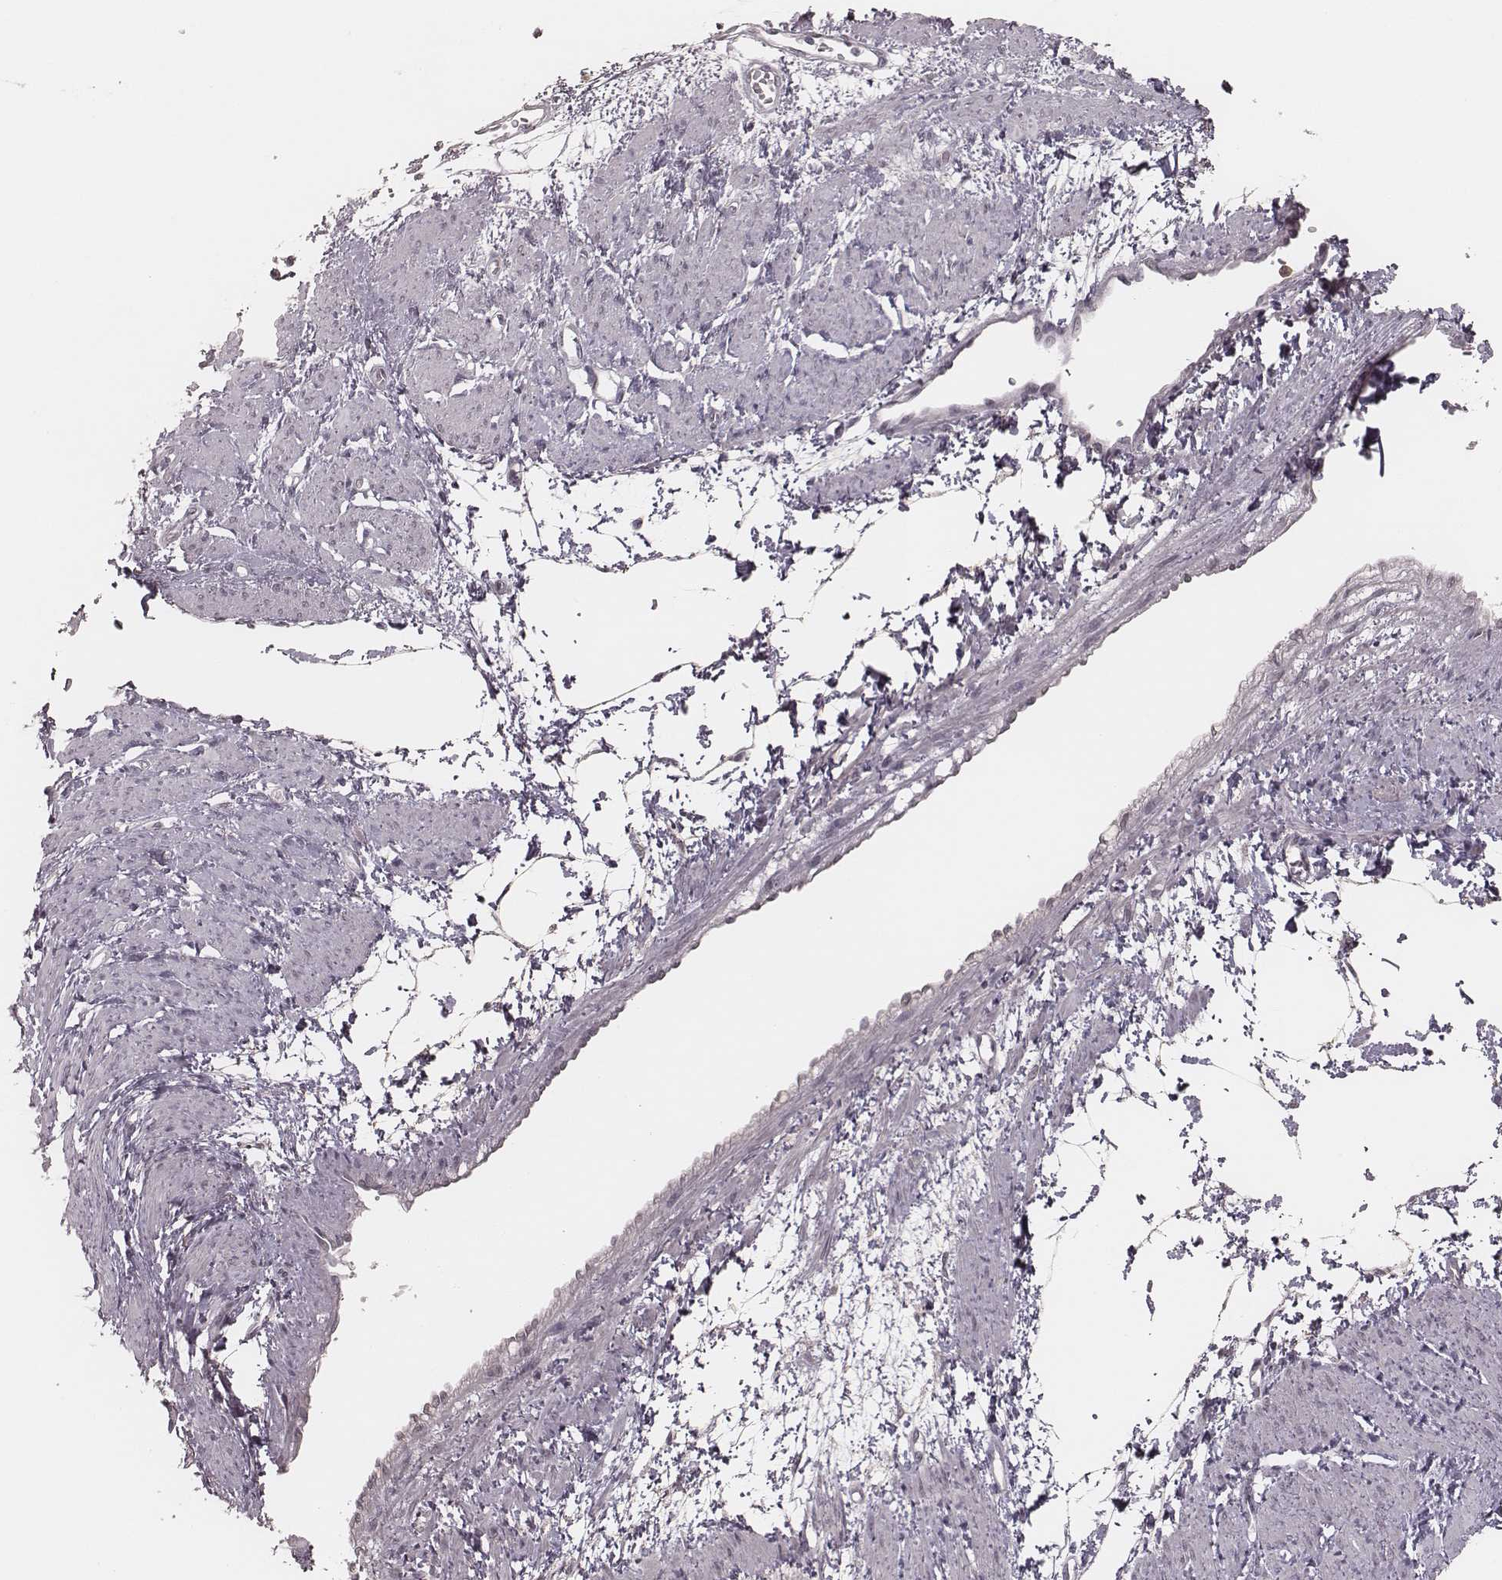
{"staining": {"intensity": "negative", "quantity": "none", "location": "none"}, "tissue": "smooth muscle", "cell_type": "Smooth muscle cells", "image_type": "normal", "snomed": [{"axis": "morphology", "description": "Normal tissue, NOS"}, {"axis": "topography", "description": "Smooth muscle"}, {"axis": "topography", "description": "Uterus"}], "caption": "Smooth muscle stained for a protein using immunohistochemistry (IHC) reveals no staining smooth muscle cells.", "gene": "KITLG", "patient": {"sex": "female", "age": 39}}